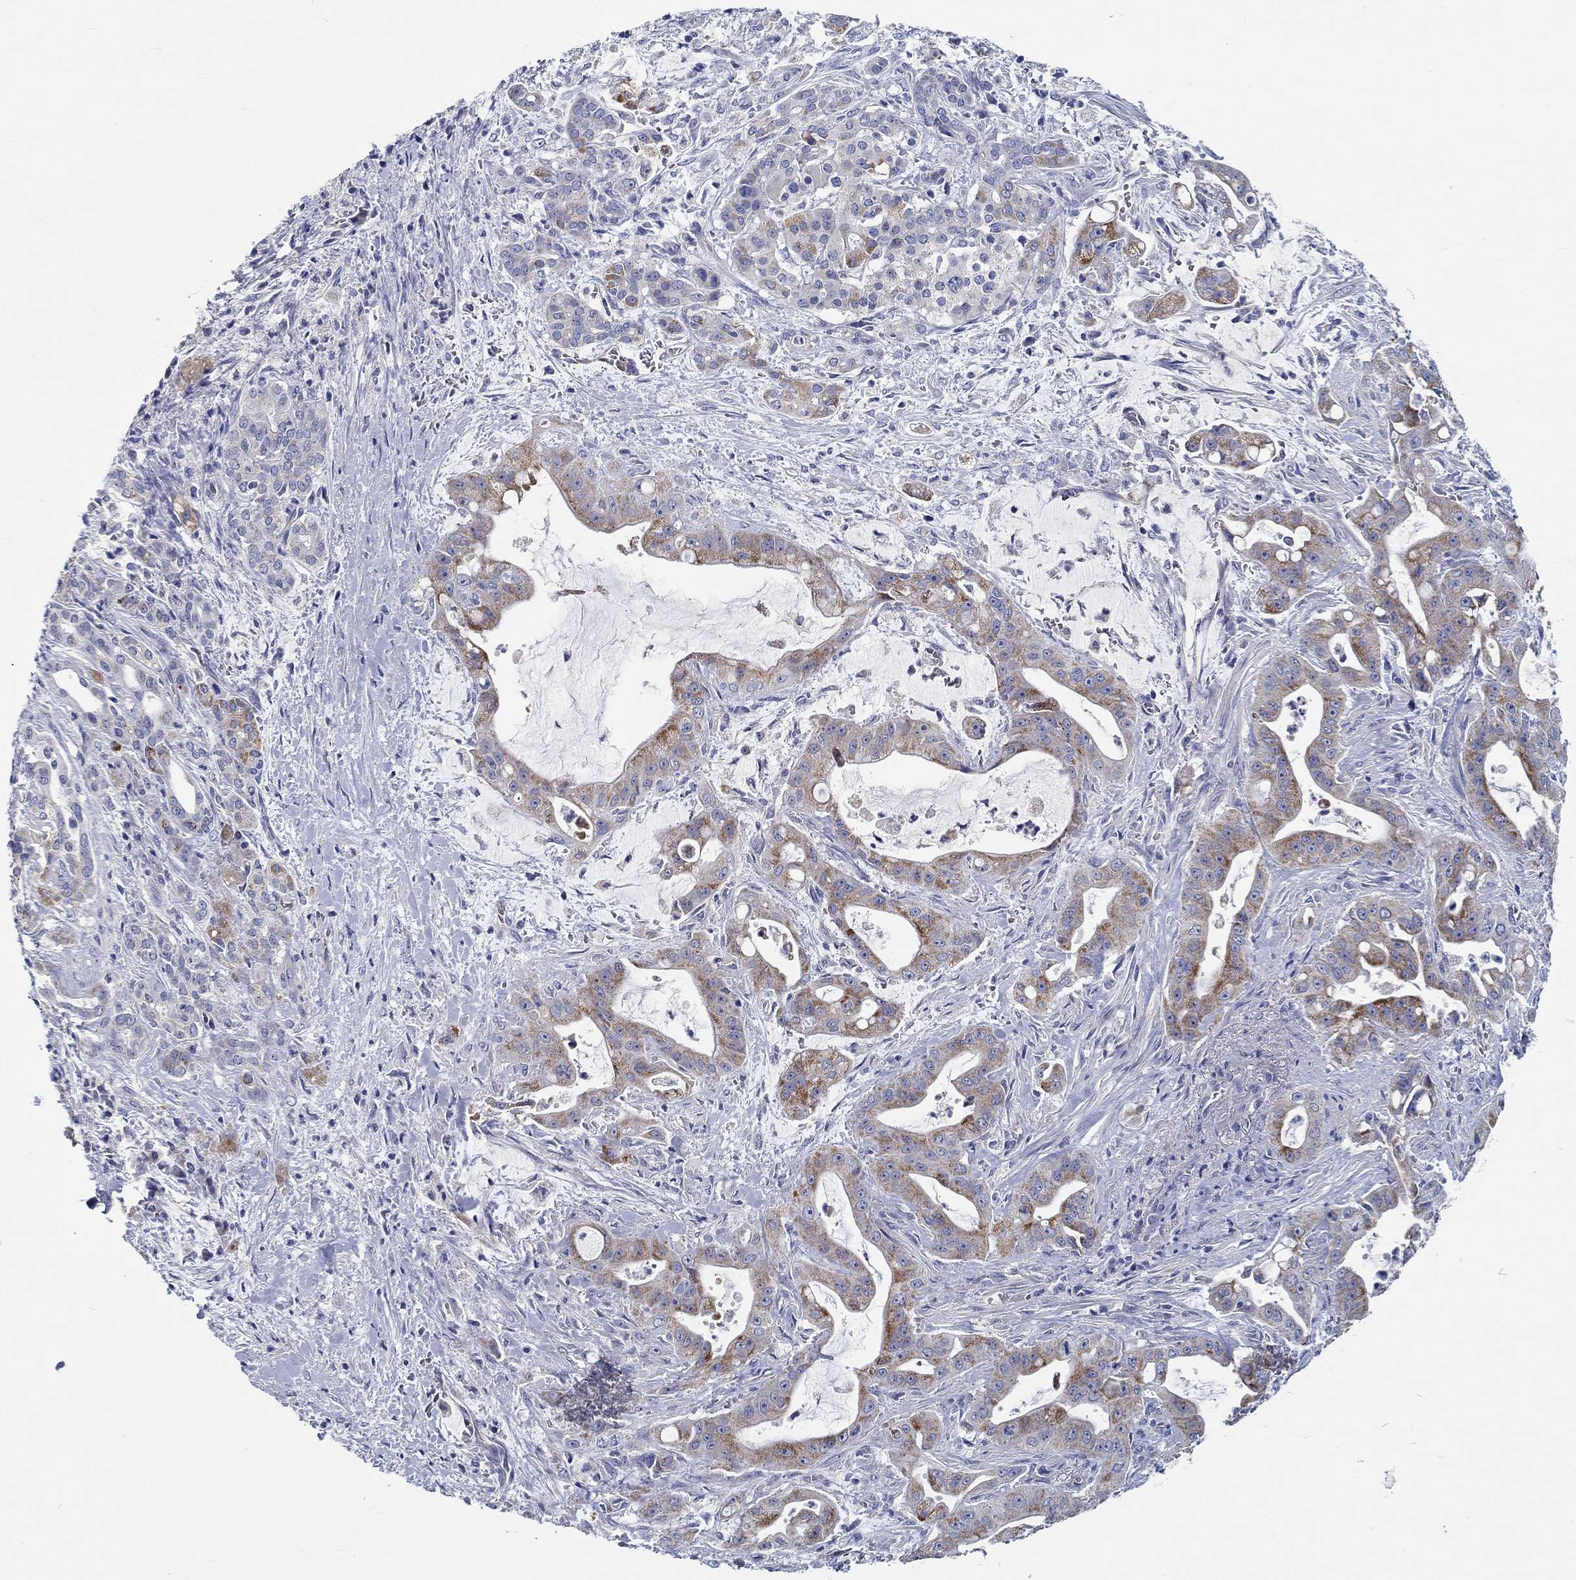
{"staining": {"intensity": "strong", "quantity": "<25%", "location": "cytoplasmic/membranous"}, "tissue": "pancreatic cancer", "cell_type": "Tumor cells", "image_type": "cancer", "snomed": [{"axis": "morphology", "description": "Normal tissue, NOS"}, {"axis": "morphology", "description": "Inflammation, NOS"}, {"axis": "morphology", "description": "Adenocarcinoma, NOS"}, {"axis": "topography", "description": "Pancreas"}], "caption": "High-power microscopy captured an immunohistochemistry micrograph of pancreatic cancer (adenocarcinoma), revealing strong cytoplasmic/membranous expression in about <25% of tumor cells.", "gene": "MYBPC1", "patient": {"sex": "male", "age": 57}}